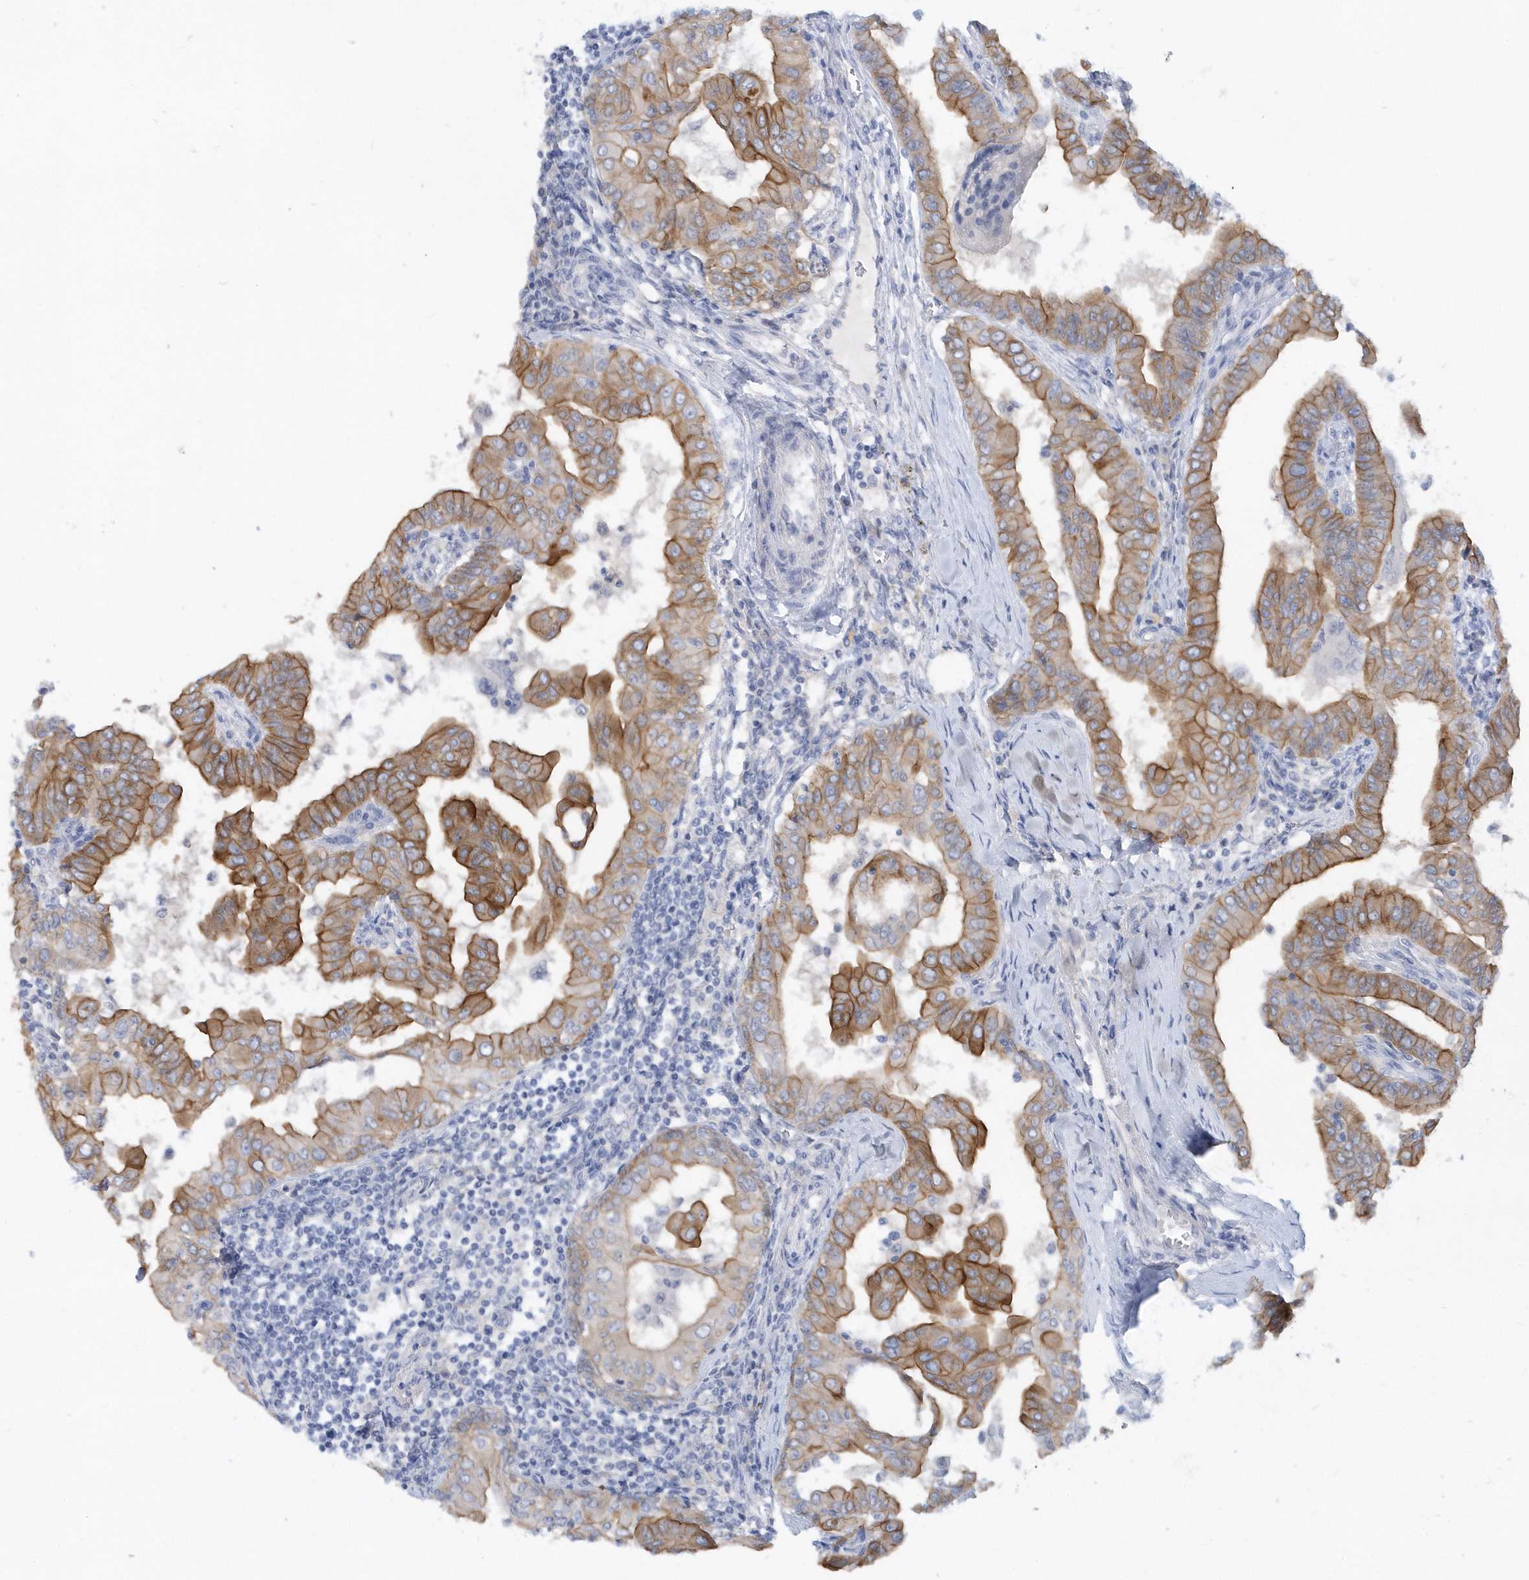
{"staining": {"intensity": "moderate", "quantity": ">75%", "location": "cytoplasmic/membranous"}, "tissue": "thyroid cancer", "cell_type": "Tumor cells", "image_type": "cancer", "snomed": [{"axis": "morphology", "description": "Papillary adenocarcinoma, NOS"}, {"axis": "topography", "description": "Thyroid gland"}], "caption": "Immunohistochemical staining of thyroid papillary adenocarcinoma demonstrates medium levels of moderate cytoplasmic/membranous protein expression in about >75% of tumor cells. (DAB (3,3'-diaminobenzidine) IHC with brightfield microscopy, high magnification).", "gene": "RPE", "patient": {"sex": "male", "age": 33}}